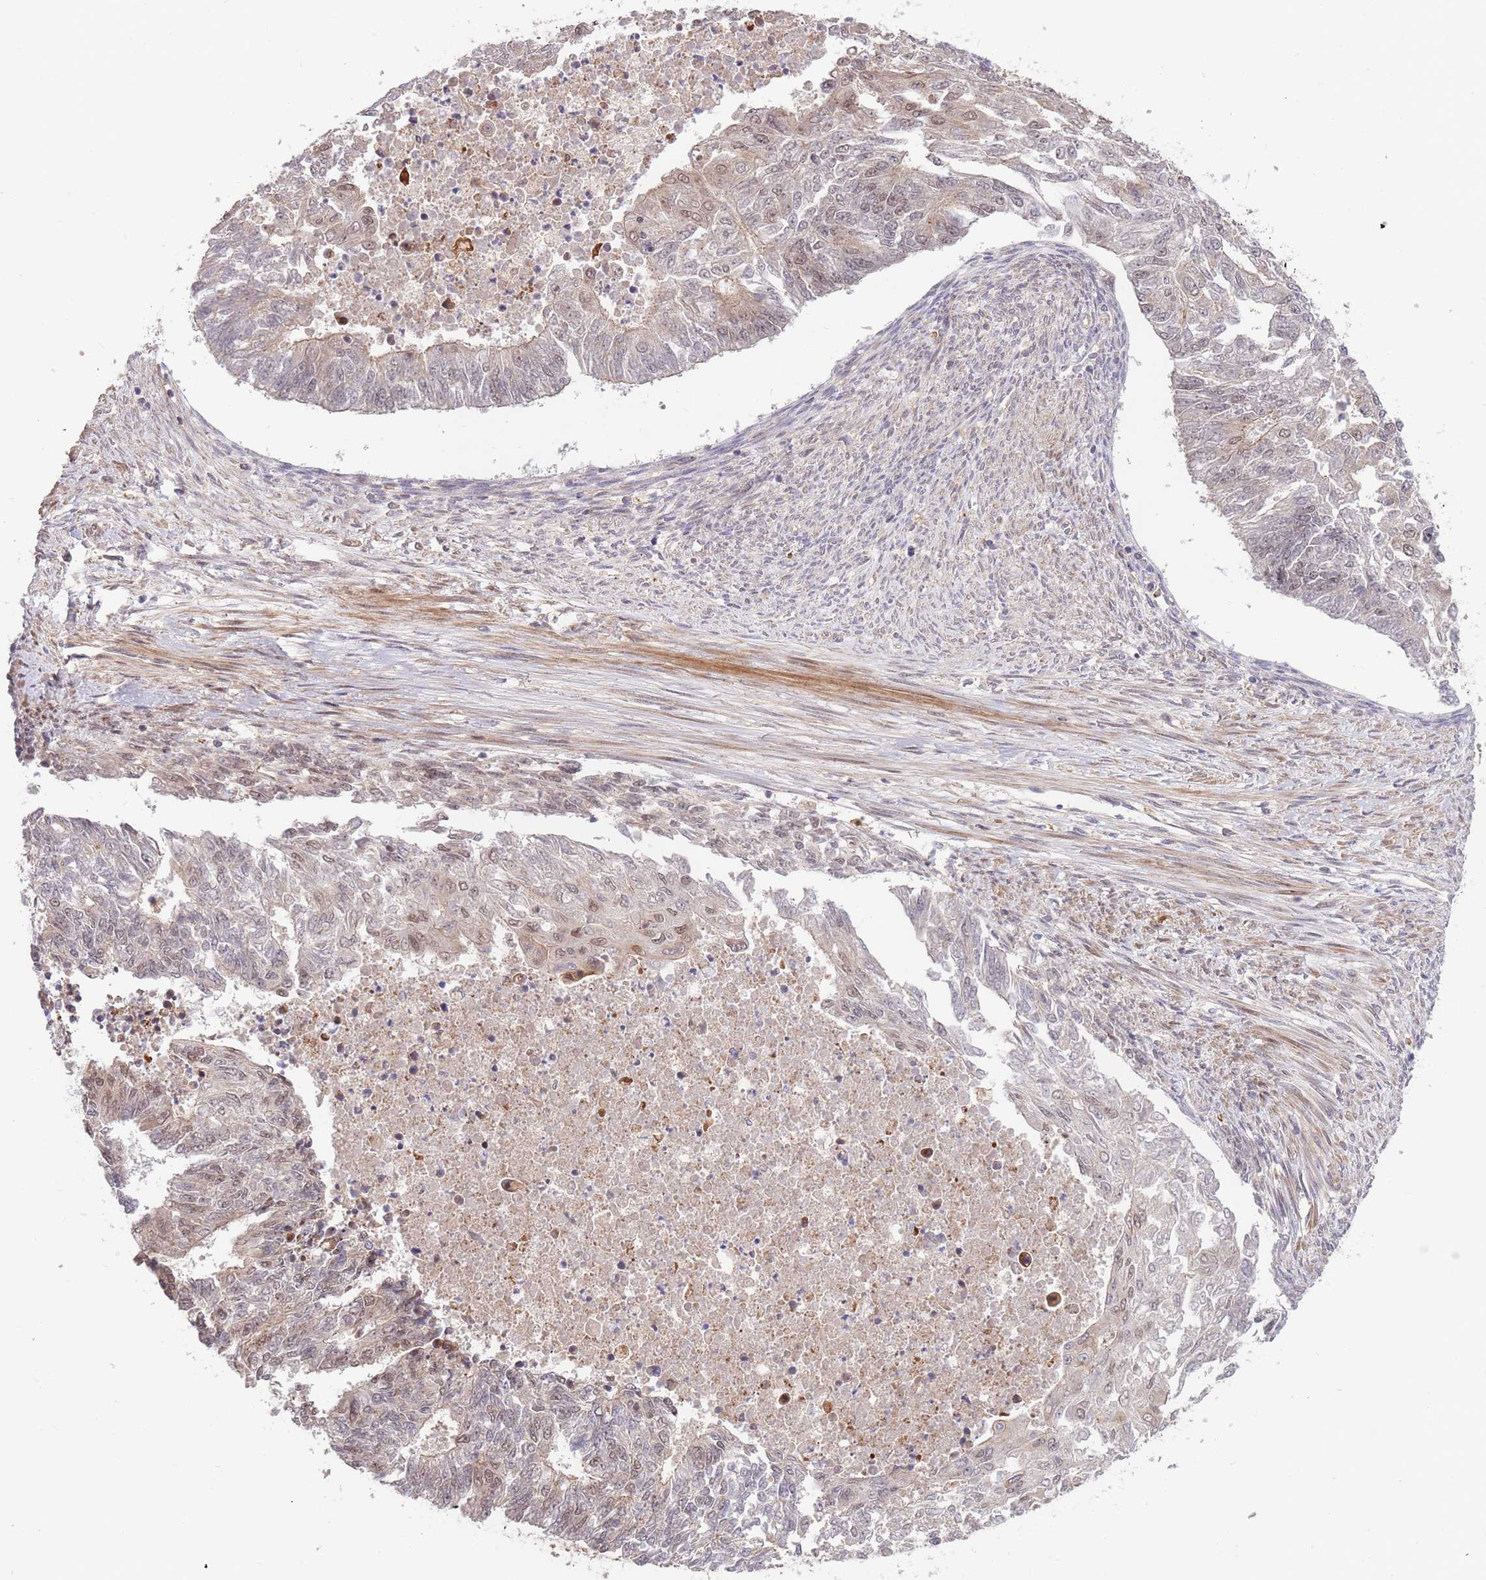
{"staining": {"intensity": "weak", "quantity": "<25%", "location": "nuclear"}, "tissue": "endometrial cancer", "cell_type": "Tumor cells", "image_type": "cancer", "snomed": [{"axis": "morphology", "description": "Adenocarcinoma, NOS"}, {"axis": "topography", "description": "Endometrium"}], "caption": "Immunohistochemistry (IHC) of human endometrial cancer (adenocarcinoma) reveals no expression in tumor cells.", "gene": "HAUS3", "patient": {"sex": "female", "age": 32}}